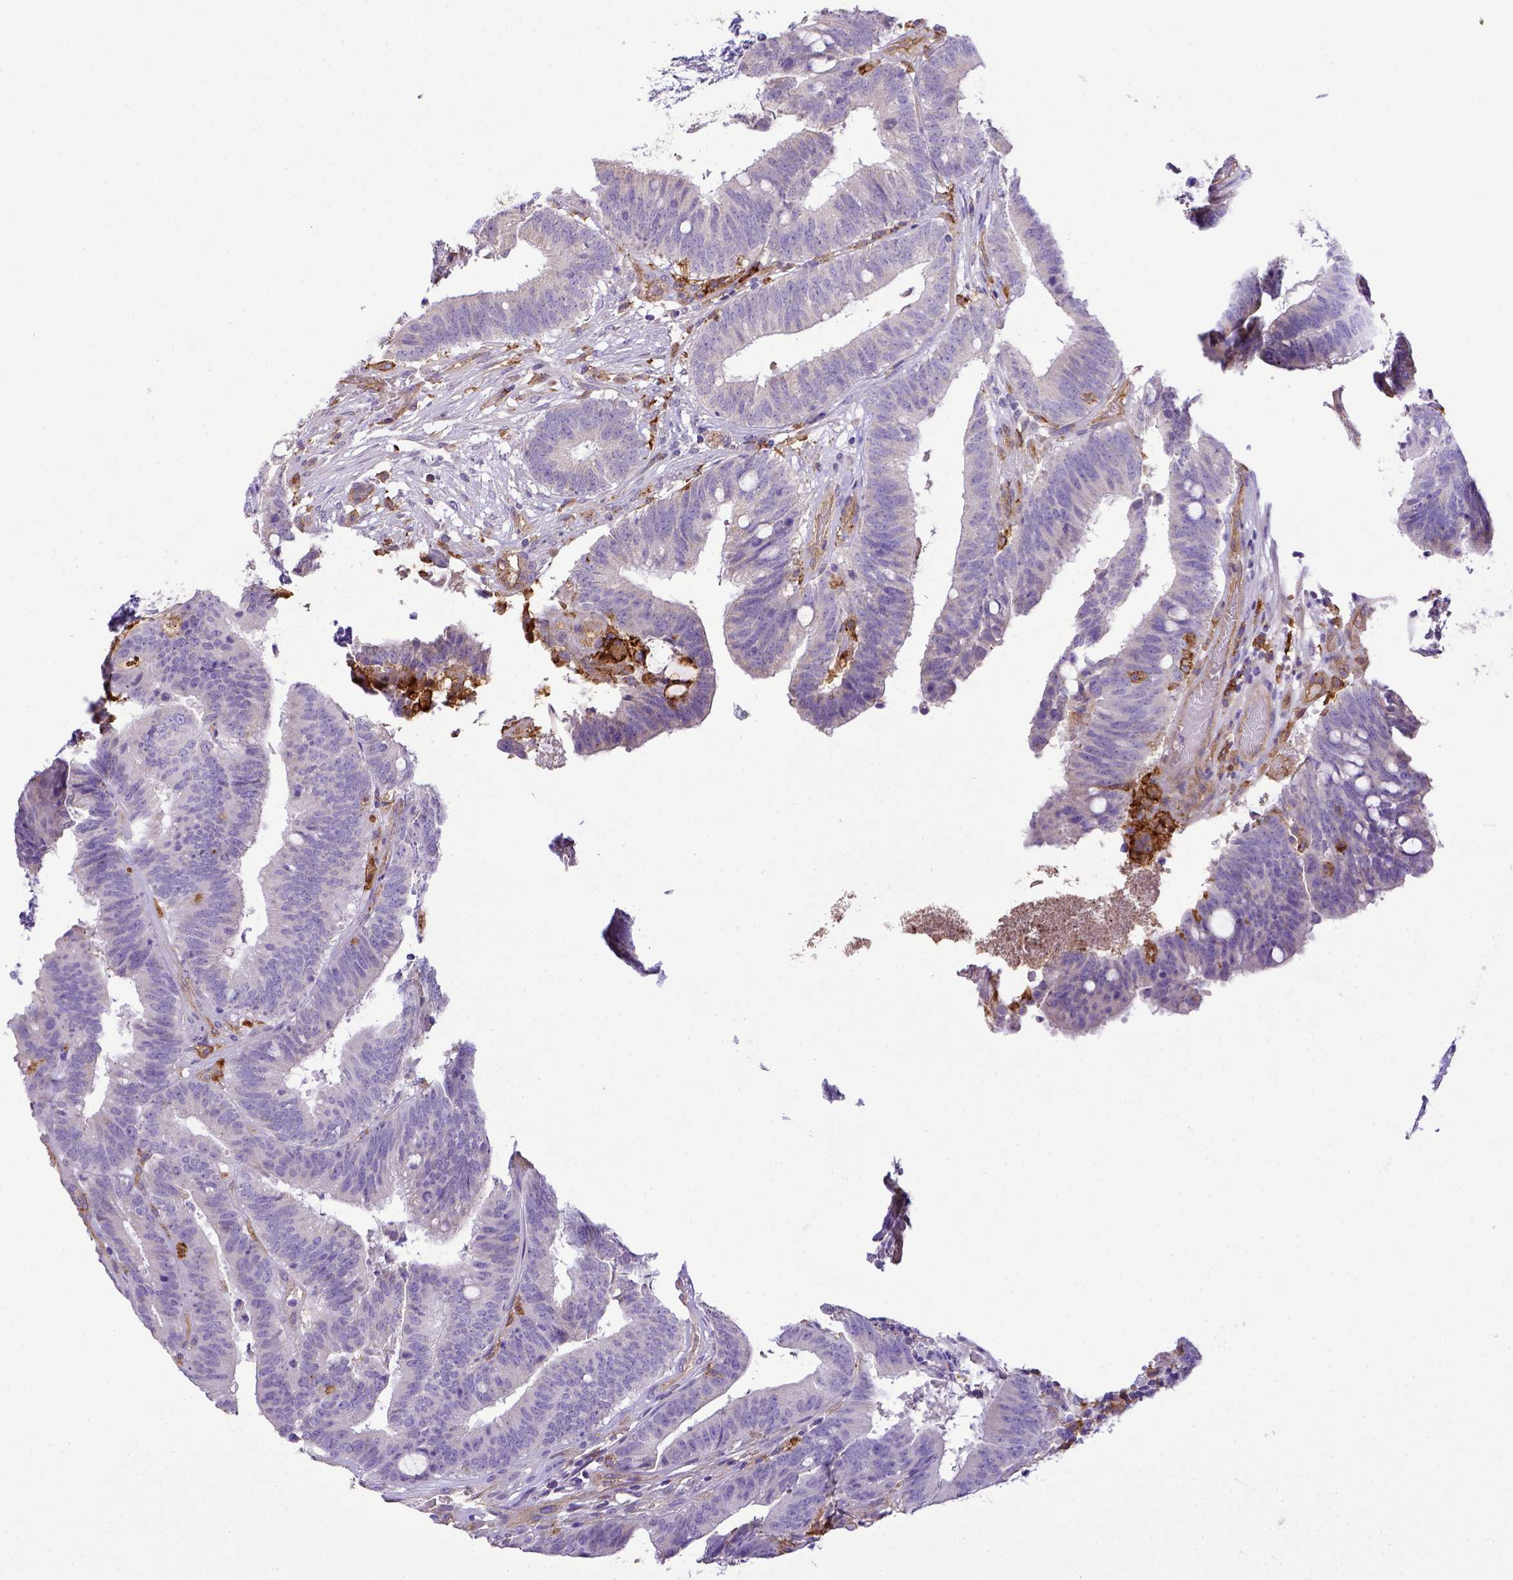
{"staining": {"intensity": "negative", "quantity": "none", "location": "none"}, "tissue": "colorectal cancer", "cell_type": "Tumor cells", "image_type": "cancer", "snomed": [{"axis": "morphology", "description": "Adenocarcinoma, NOS"}, {"axis": "topography", "description": "Colon"}], "caption": "DAB (3,3'-diaminobenzidine) immunohistochemical staining of colorectal cancer reveals no significant positivity in tumor cells.", "gene": "CD40", "patient": {"sex": "female", "age": 43}}